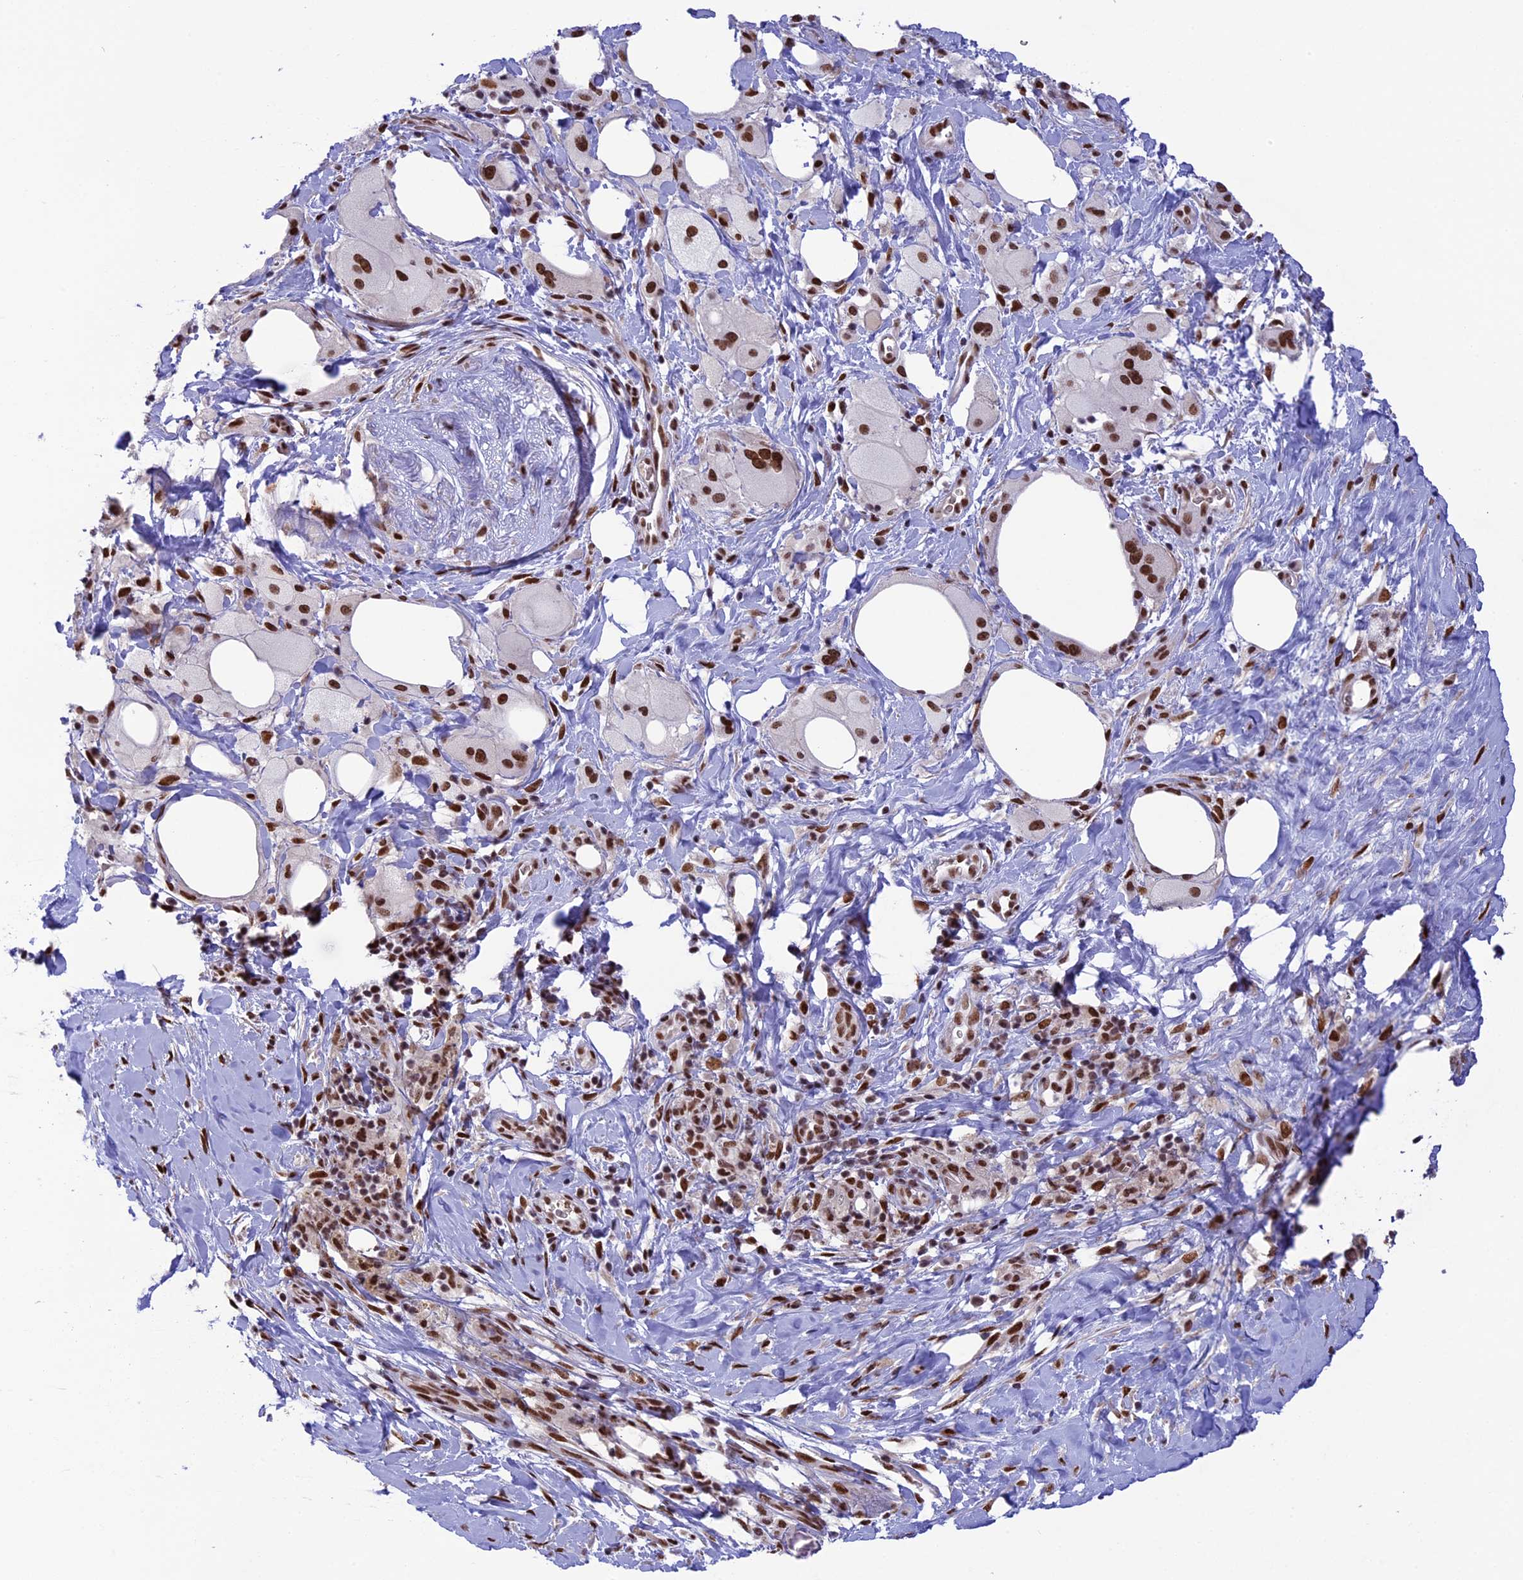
{"staining": {"intensity": "strong", "quantity": ">75%", "location": "nuclear"}, "tissue": "pancreatic cancer", "cell_type": "Tumor cells", "image_type": "cancer", "snomed": [{"axis": "morphology", "description": "Adenocarcinoma, NOS"}, {"axis": "topography", "description": "Pancreas"}], "caption": "The image exhibits a brown stain indicating the presence of a protein in the nuclear of tumor cells in pancreatic adenocarcinoma. The staining was performed using DAB (3,3'-diaminobenzidine), with brown indicating positive protein expression. Nuclei are stained blue with hematoxylin.", "gene": "MPHOSPH8", "patient": {"sex": "male", "age": 58}}